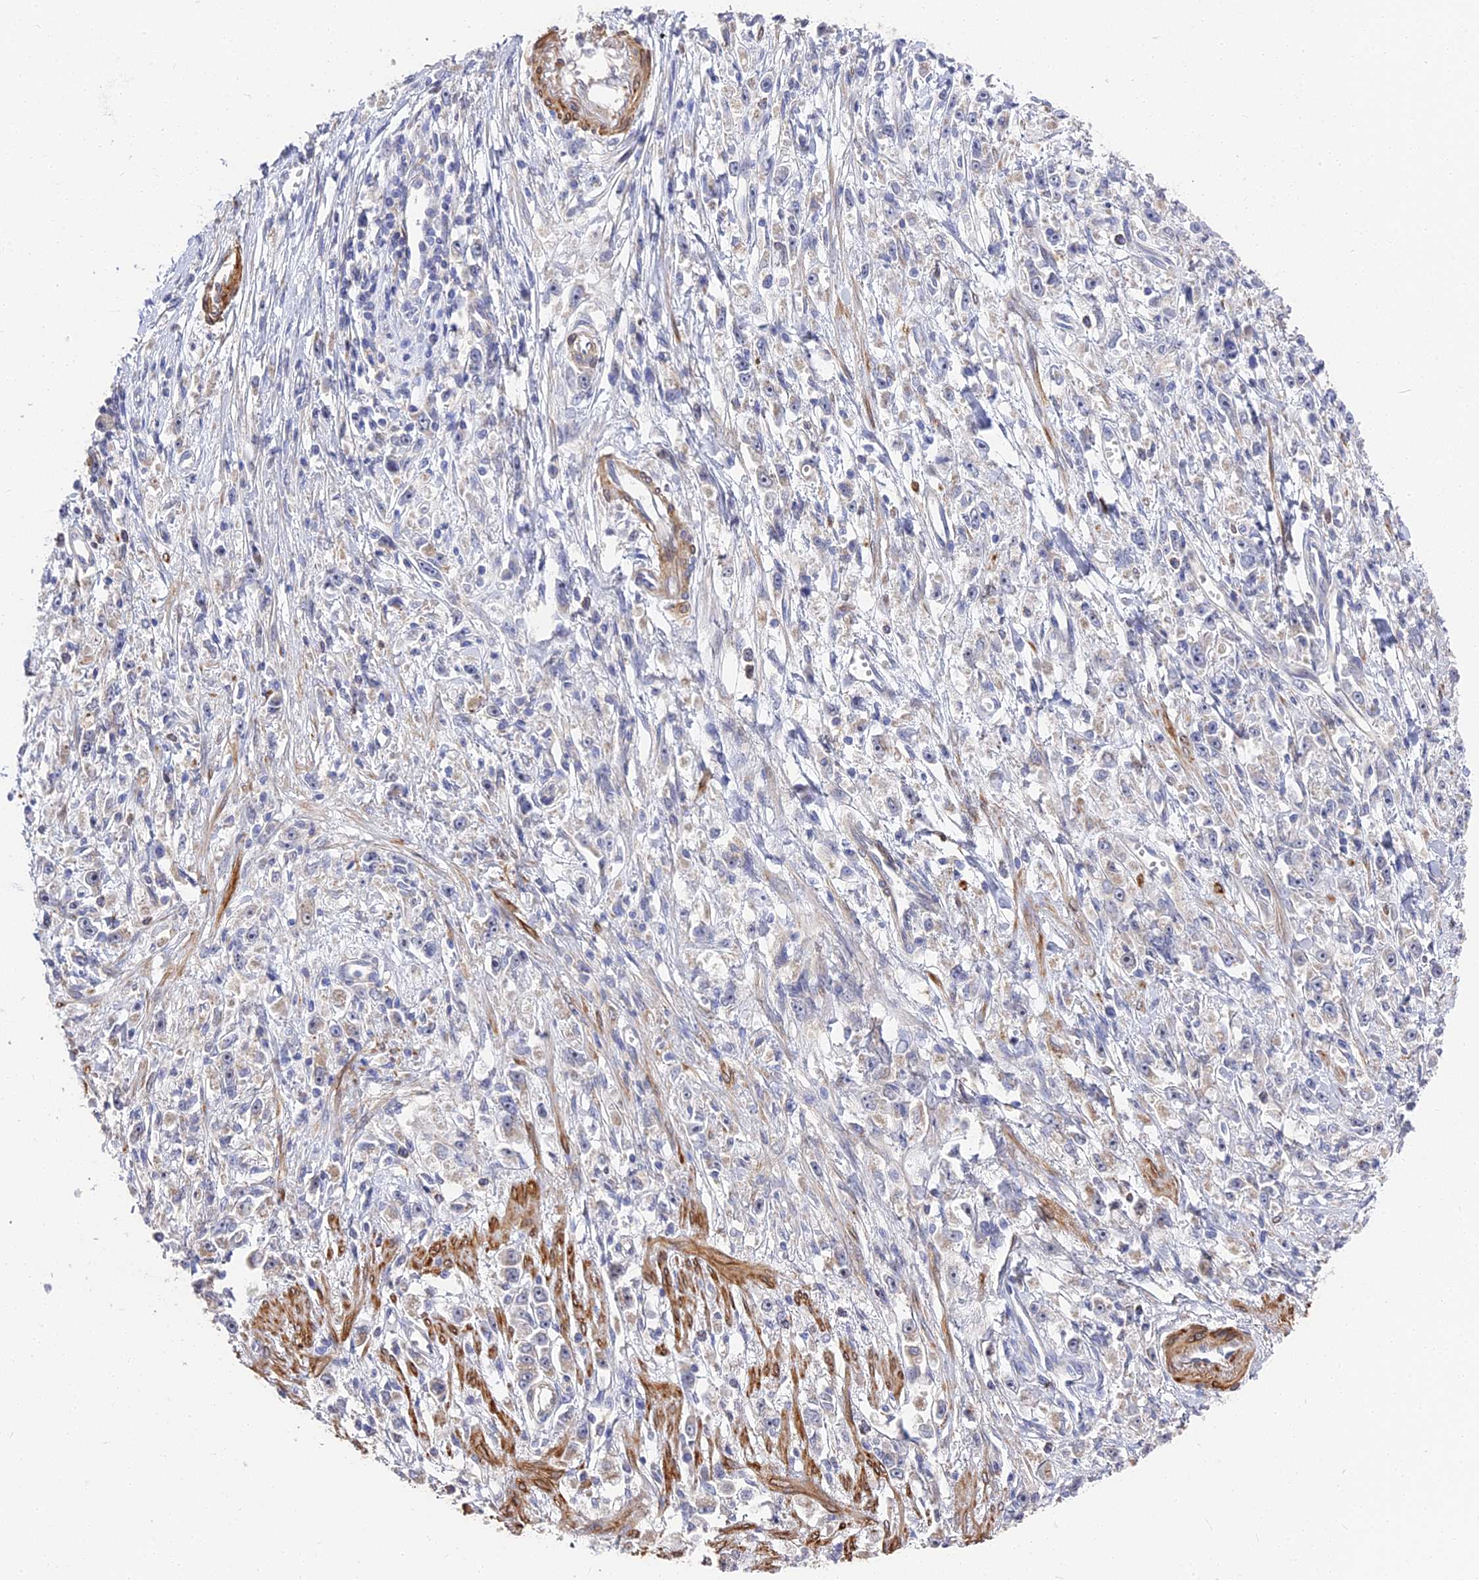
{"staining": {"intensity": "negative", "quantity": "none", "location": "none"}, "tissue": "stomach cancer", "cell_type": "Tumor cells", "image_type": "cancer", "snomed": [{"axis": "morphology", "description": "Adenocarcinoma, NOS"}, {"axis": "topography", "description": "Stomach"}], "caption": "This is an IHC photomicrograph of stomach adenocarcinoma. There is no positivity in tumor cells.", "gene": "CCDC113", "patient": {"sex": "female", "age": 59}}